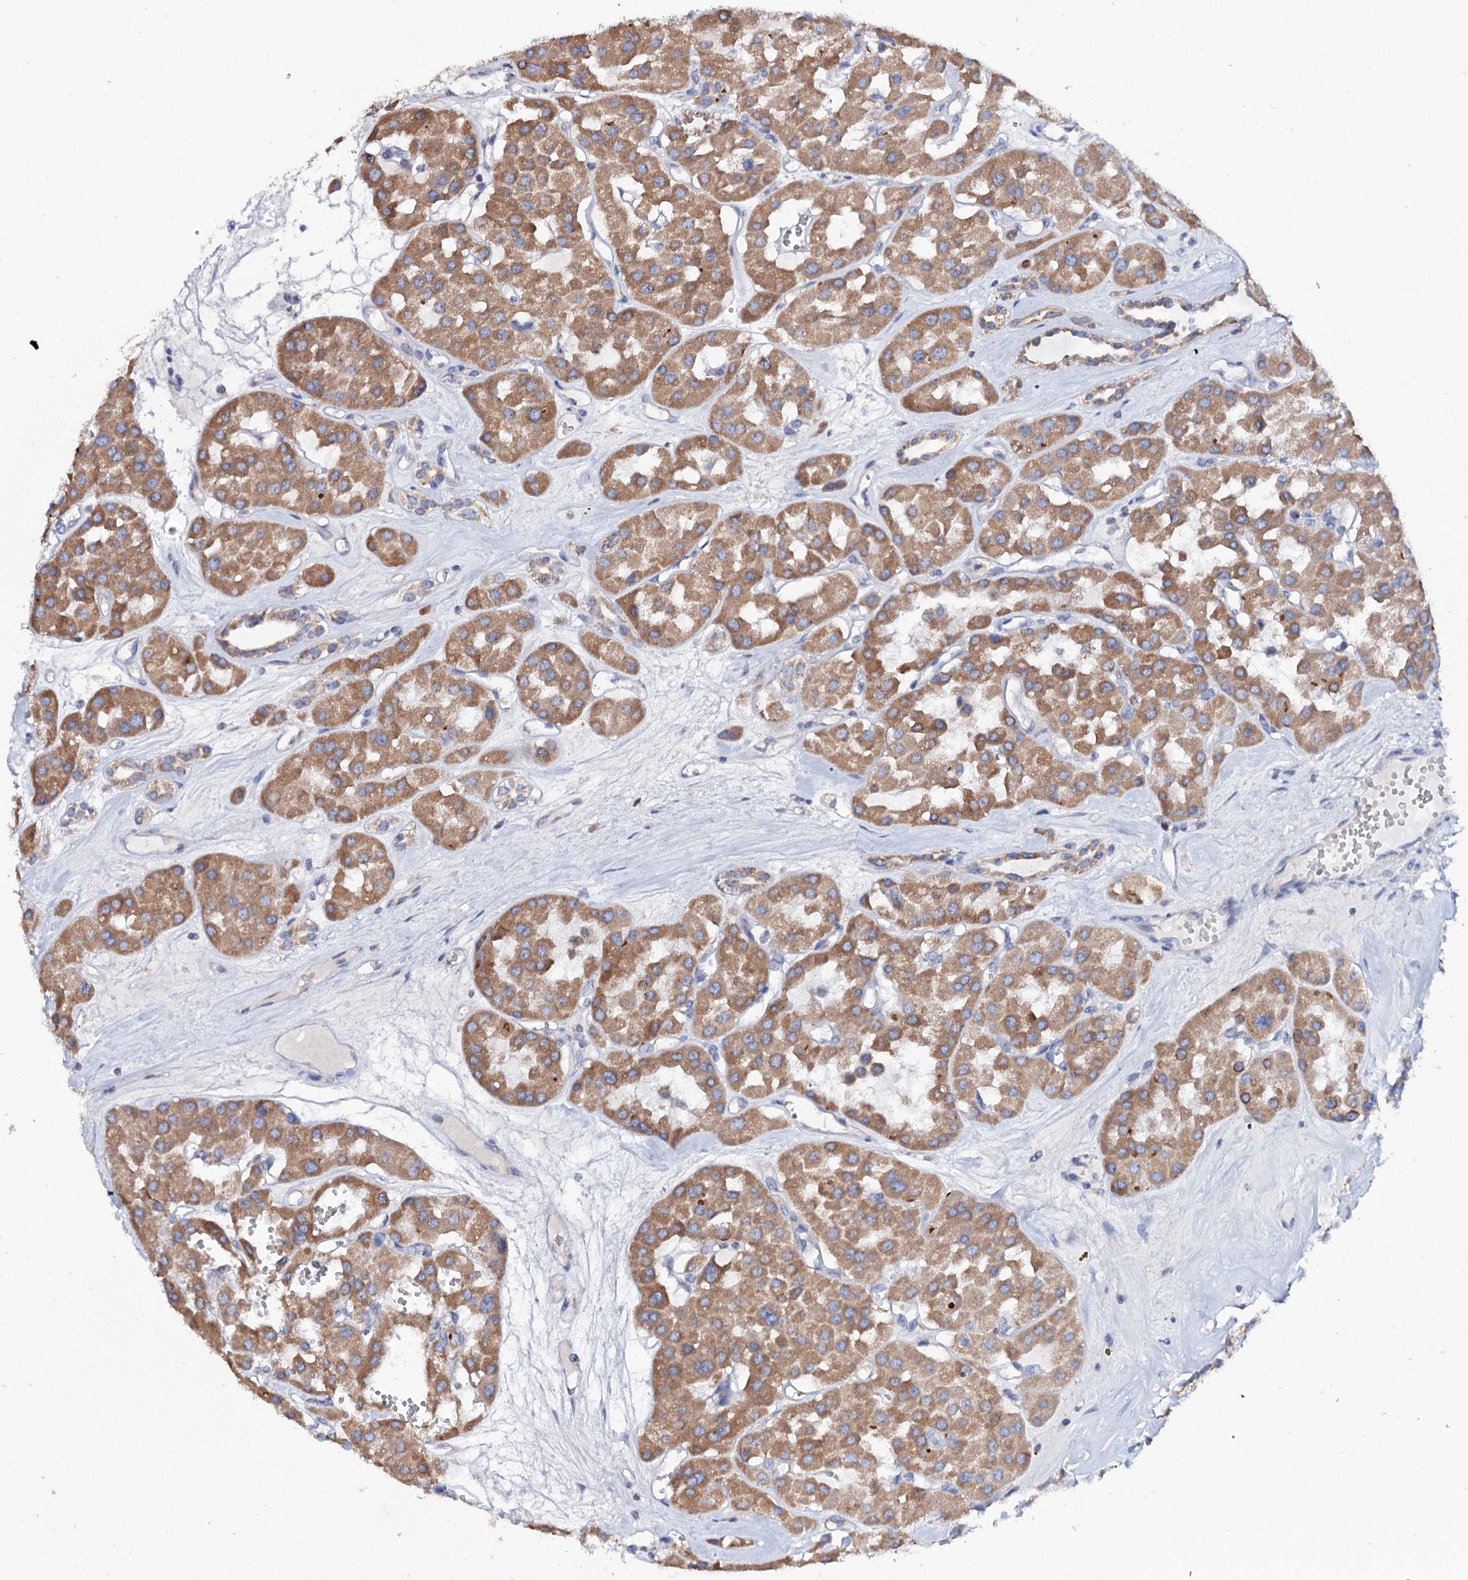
{"staining": {"intensity": "moderate", "quantity": ">75%", "location": "cytoplasmic/membranous"}, "tissue": "renal cancer", "cell_type": "Tumor cells", "image_type": "cancer", "snomed": [{"axis": "morphology", "description": "Carcinoma, NOS"}, {"axis": "topography", "description": "Kidney"}], "caption": "This image demonstrates immunohistochemistry (IHC) staining of human renal cancer (carcinoma), with medium moderate cytoplasmic/membranous expression in about >75% of tumor cells.", "gene": "UBASH3B", "patient": {"sex": "female", "age": 75}}